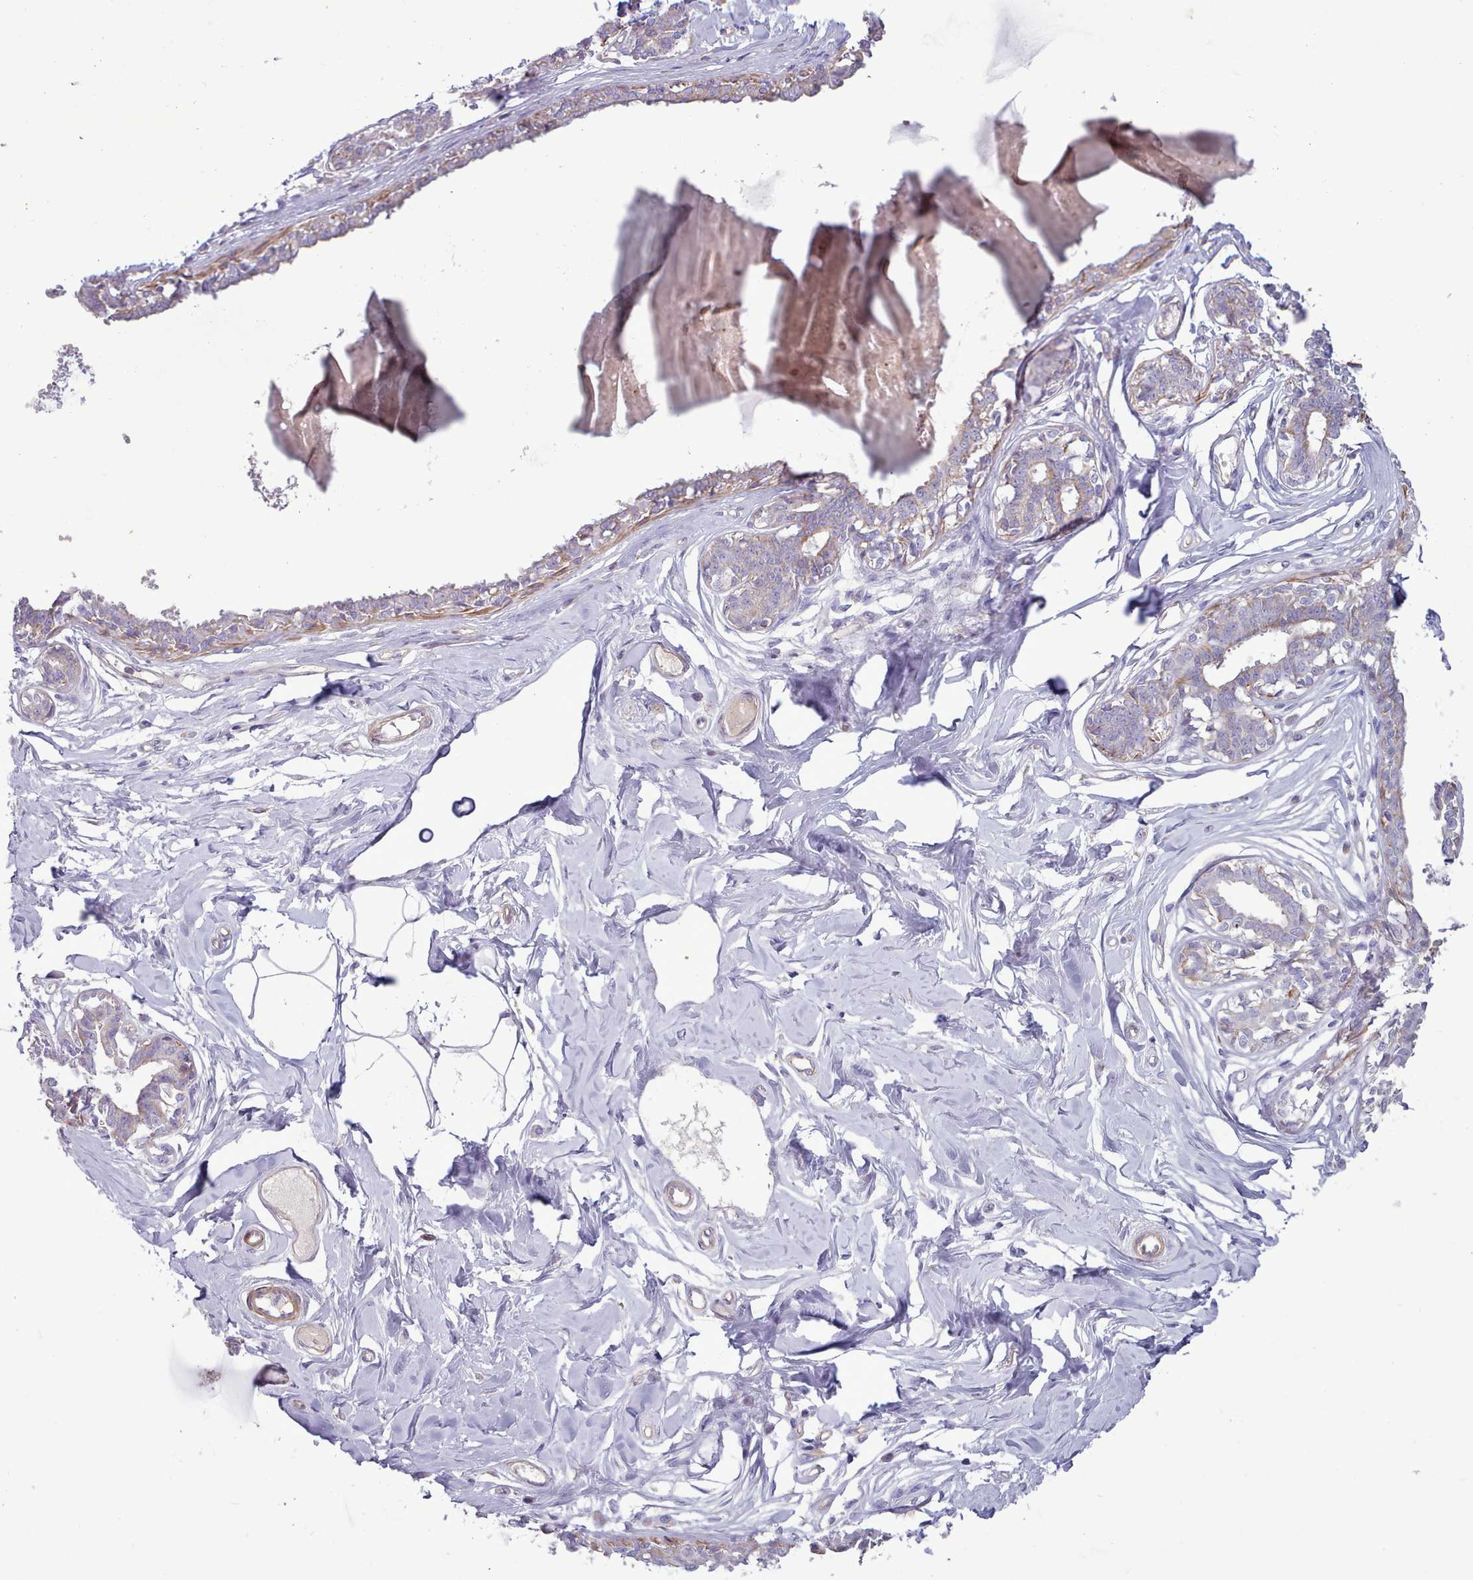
{"staining": {"intensity": "negative", "quantity": "none", "location": "none"}, "tissue": "breast", "cell_type": "Adipocytes", "image_type": "normal", "snomed": [{"axis": "morphology", "description": "Normal tissue, NOS"}, {"axis": "topography", "description": "Breast"}], "caption": "Image shows no significant protein positivity in adipocytes of unremarkable breast.", "gene": "TENT4B", "patient": {"sex": "female", "age": 45}}